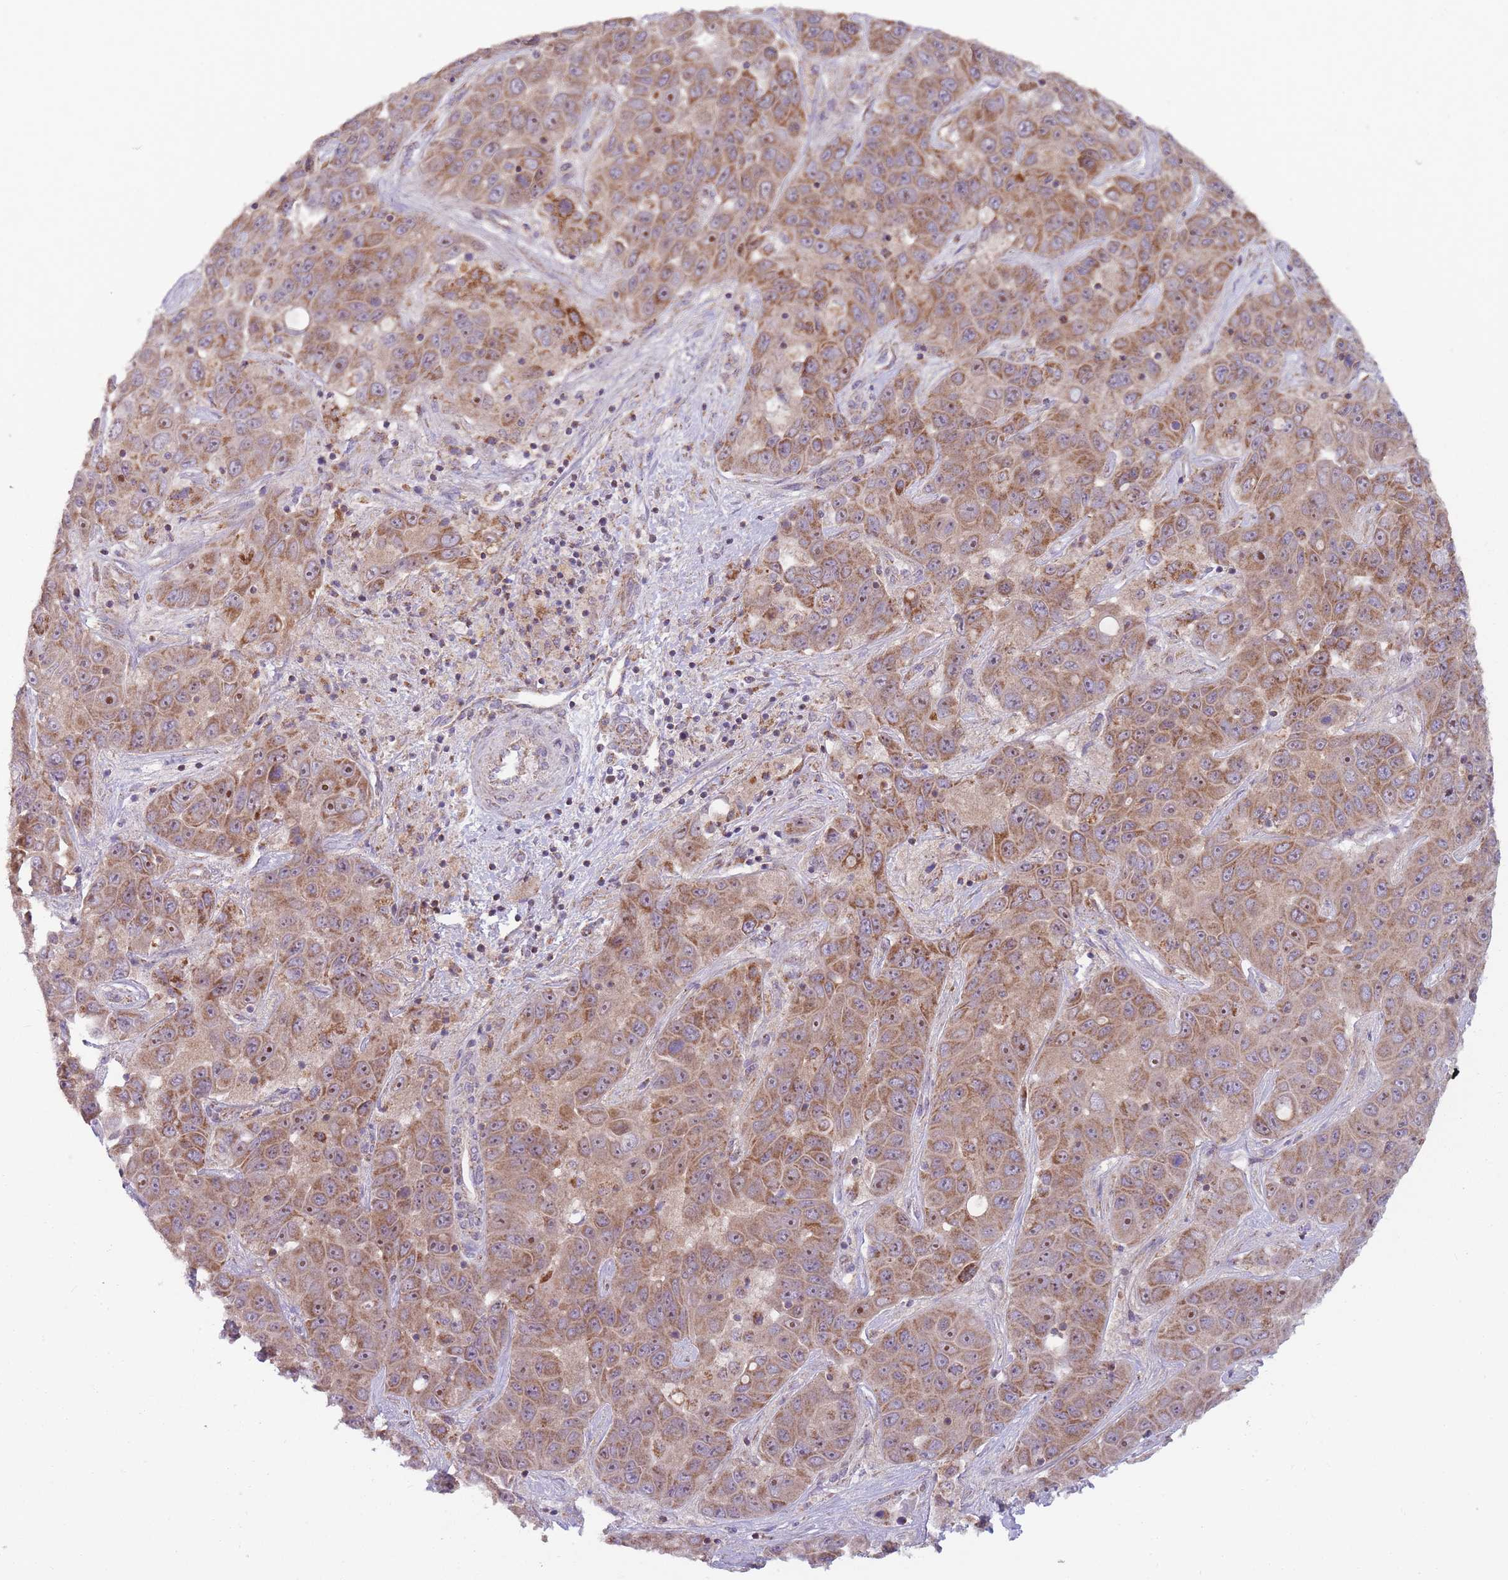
{"staining": {"intensity": "moderate", "quantity": ">75%", "location": "cytoplasmic/membranous,nuclear"}, "tissue": "liver cancer", "cell_type": "Tumor cells", "image_type": "cancer", "snomed": [{"axis": "morphology", "description": "Cholangiocarcinoma"}, {"axis": "topography", "description": "Liver"}], "caption": "Protein staining exhibits moderate cytoplasmic/membranous and nuclear expression in approximately >75% of tumor cells in cholangiocarcinoma (liver).", "gene": "NDUFA9", "patient": {"sex": "female", "age": 52}}